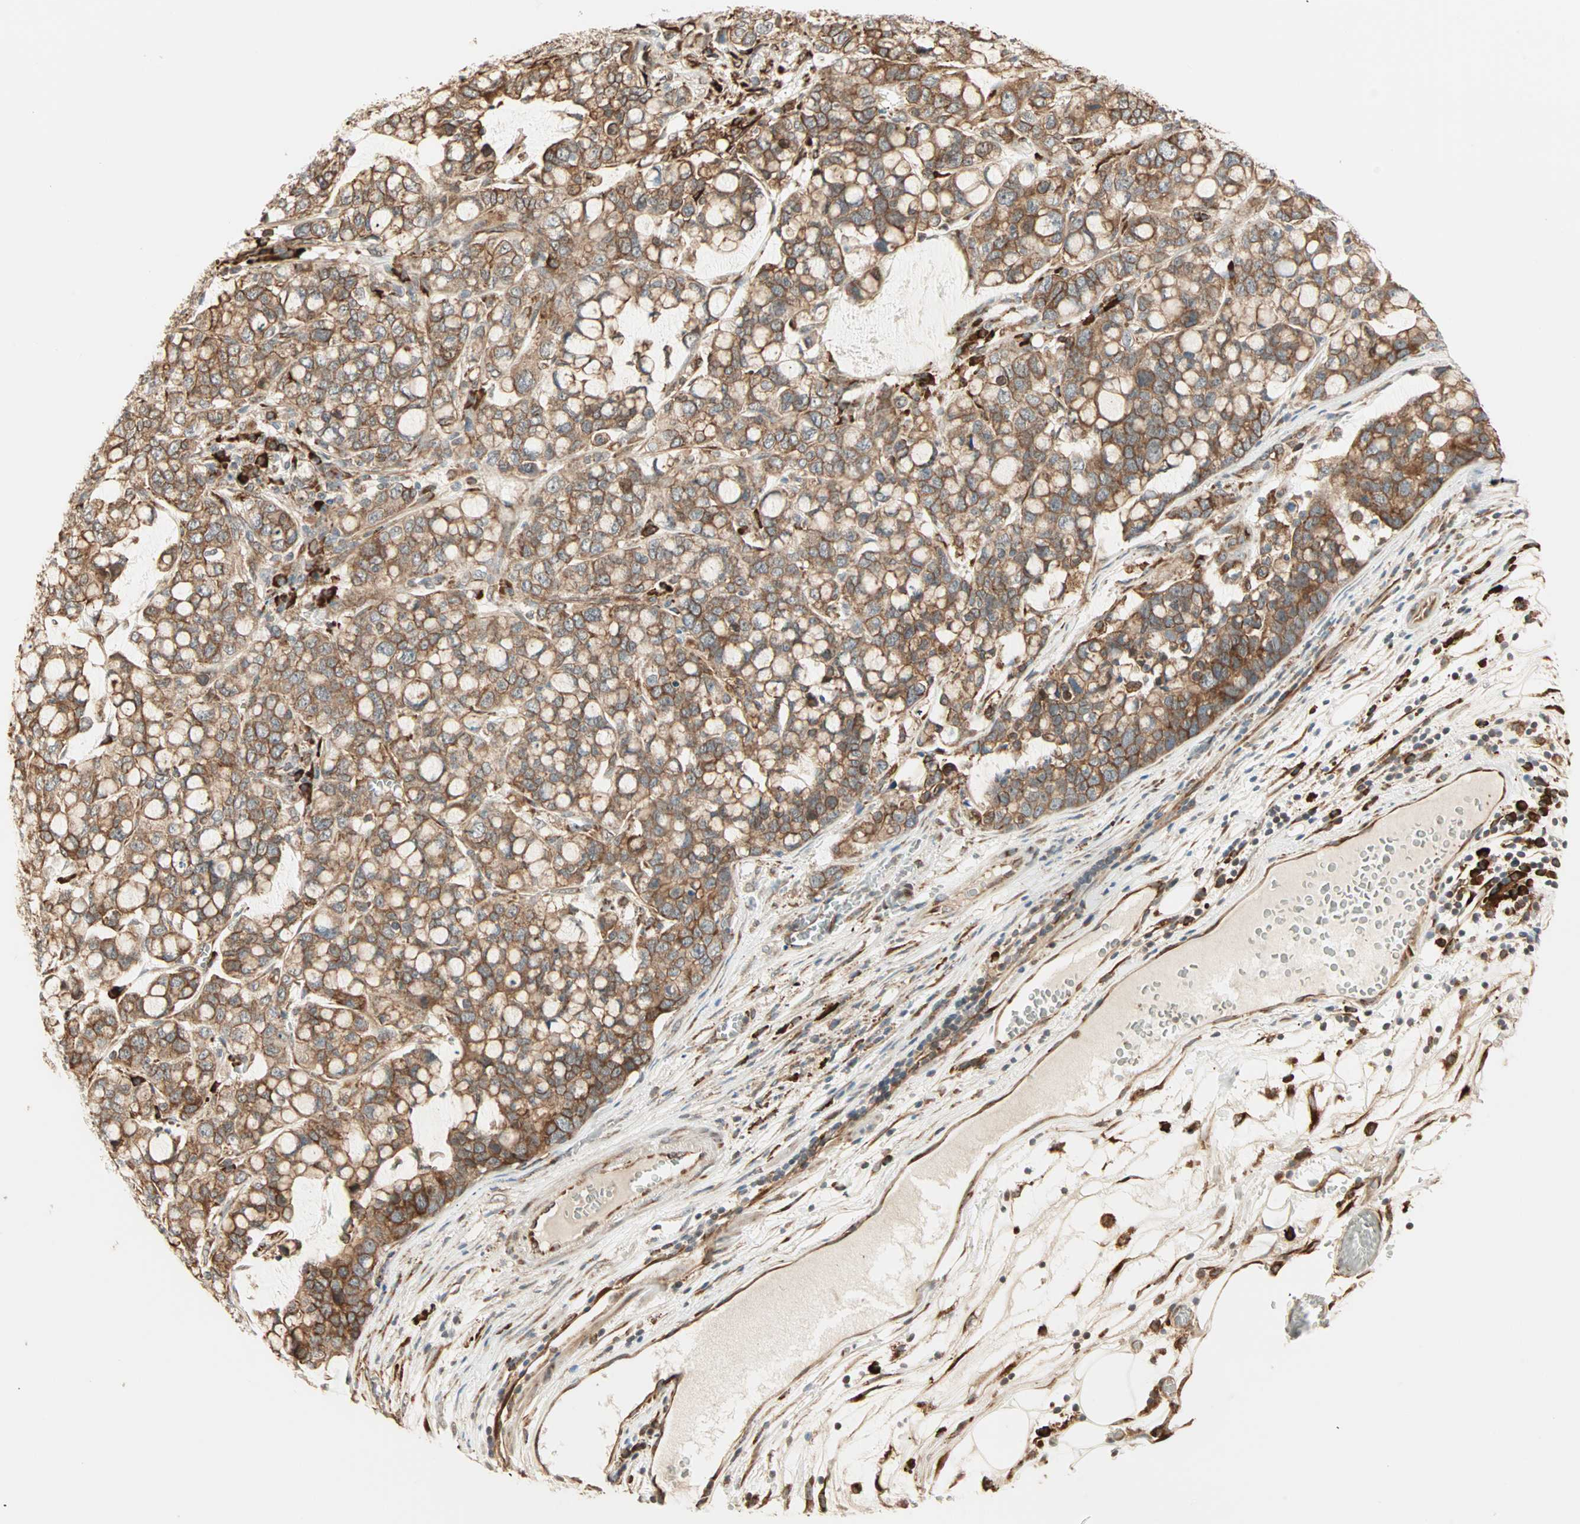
{"staining": {"intensity": "strong", "quantity": ">75%", "location": "cytoplasmic/membranous"}, "tissue": "stomach cancer", "cell_type": "Tumor cells", "image_type": "cancer", "snomed": [{"axis": "morphology", "description": "Adenocarcinoma, NOS"}, {"axis": "topography", "description": "Stomach, lower"}], "caption": "An image of human stomach adenocarcinoma stained for a protein demonstrates strong cytoplasmic/membranous brown staining in tumor cells.", "gene": "P4HA1", "patient": {"sex": "male", "age": 84}}